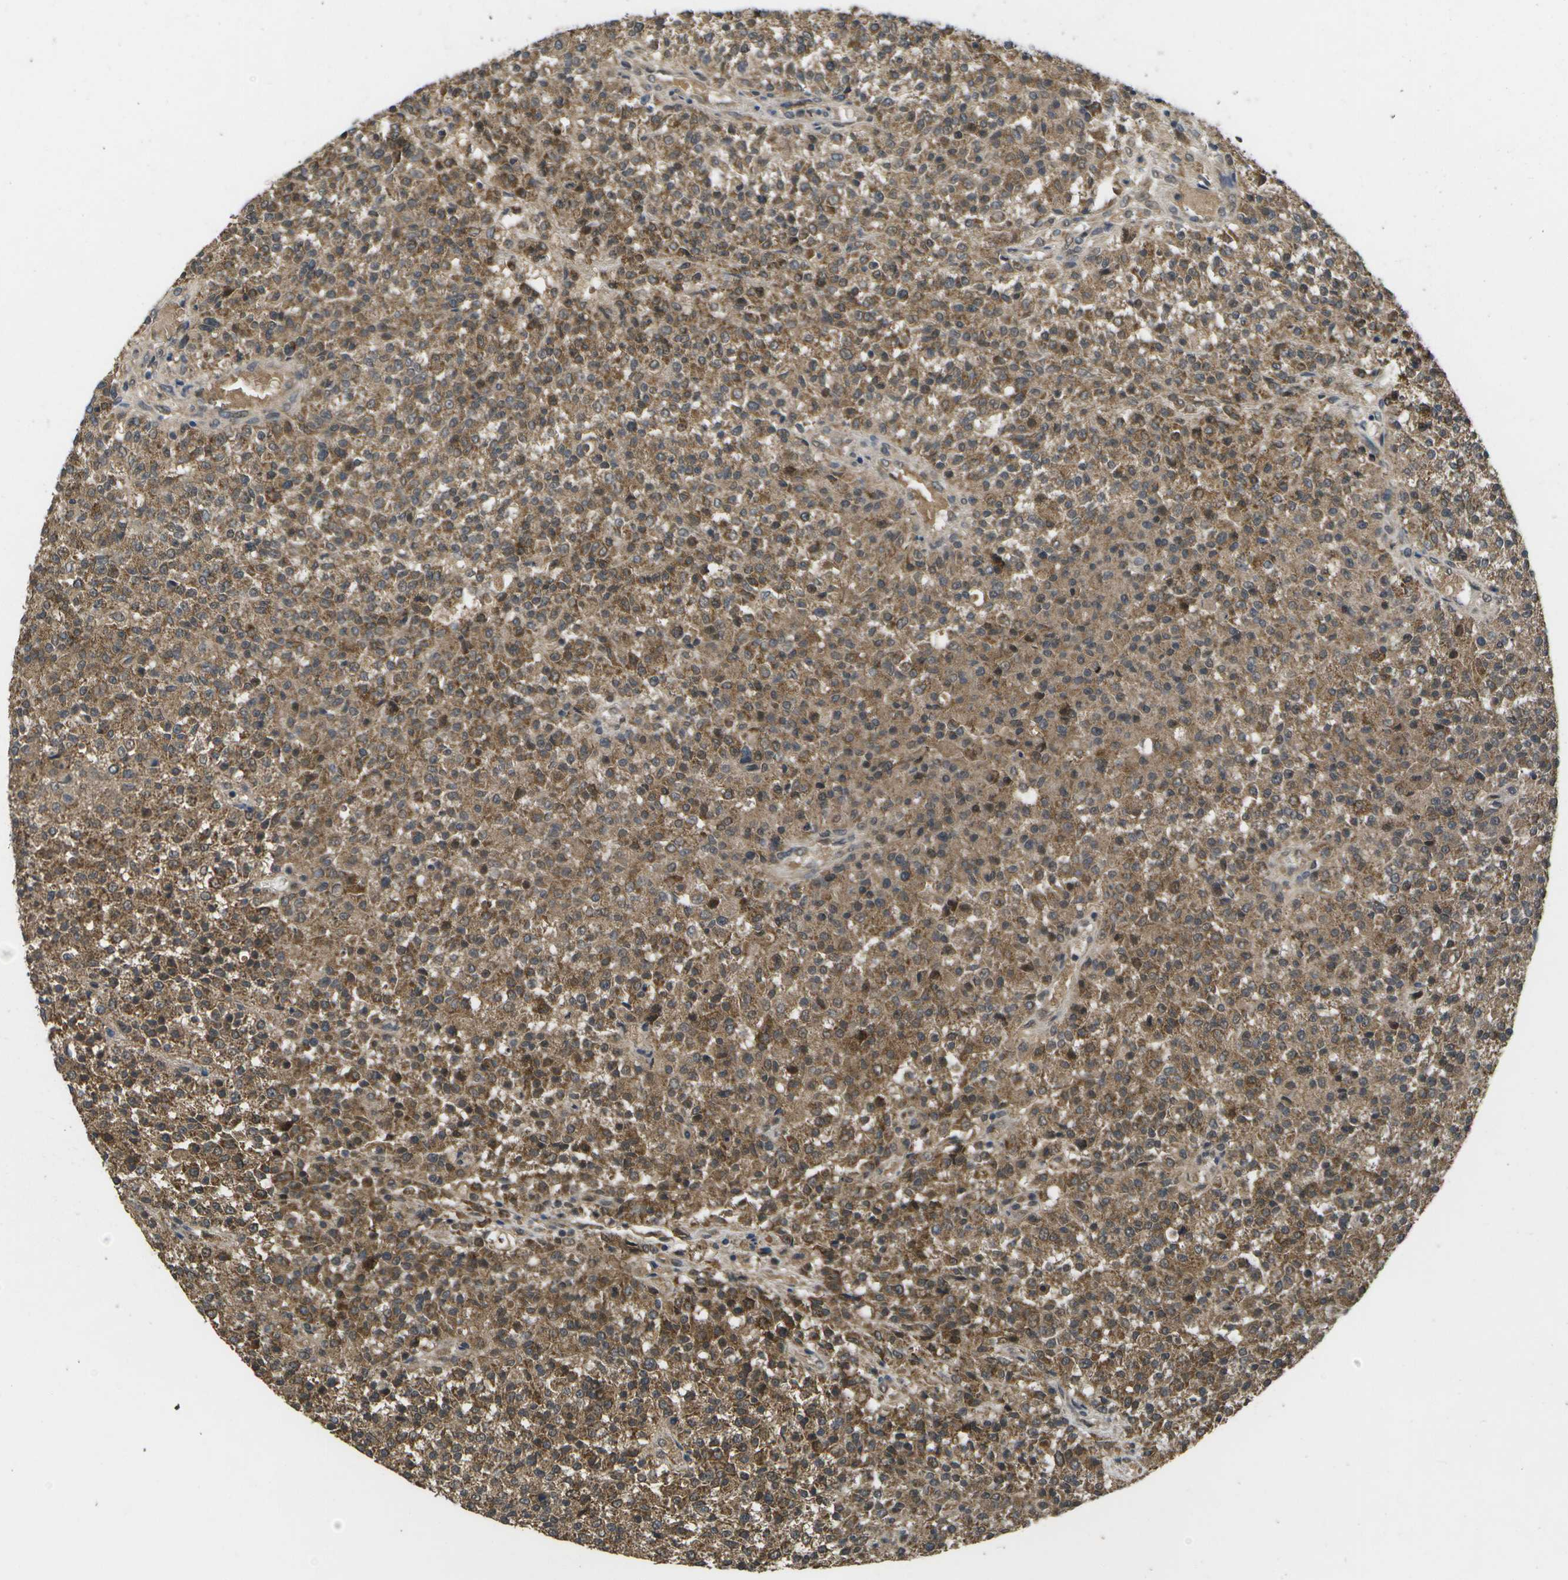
{"staining": {"intensity": "moderate", "quantity": ">75%", "location": "cytoplasmic/membranous"}, "tissue": "testis cancer", "cell_type": "Tumor cells", "image_type": "cancer", "snomed": [{"axis": "morphology", "description": "Seminoma, NOS"}, {"axis": "topography", "description": "Testis"}], "caption": "Tumor cells display medium levels of moderate cytoplasmic/membranous positivity in about >75% of cells in seminoma (testis).", "gene": "ALAS1", "patient": {"sex": "male", "age": 59}}